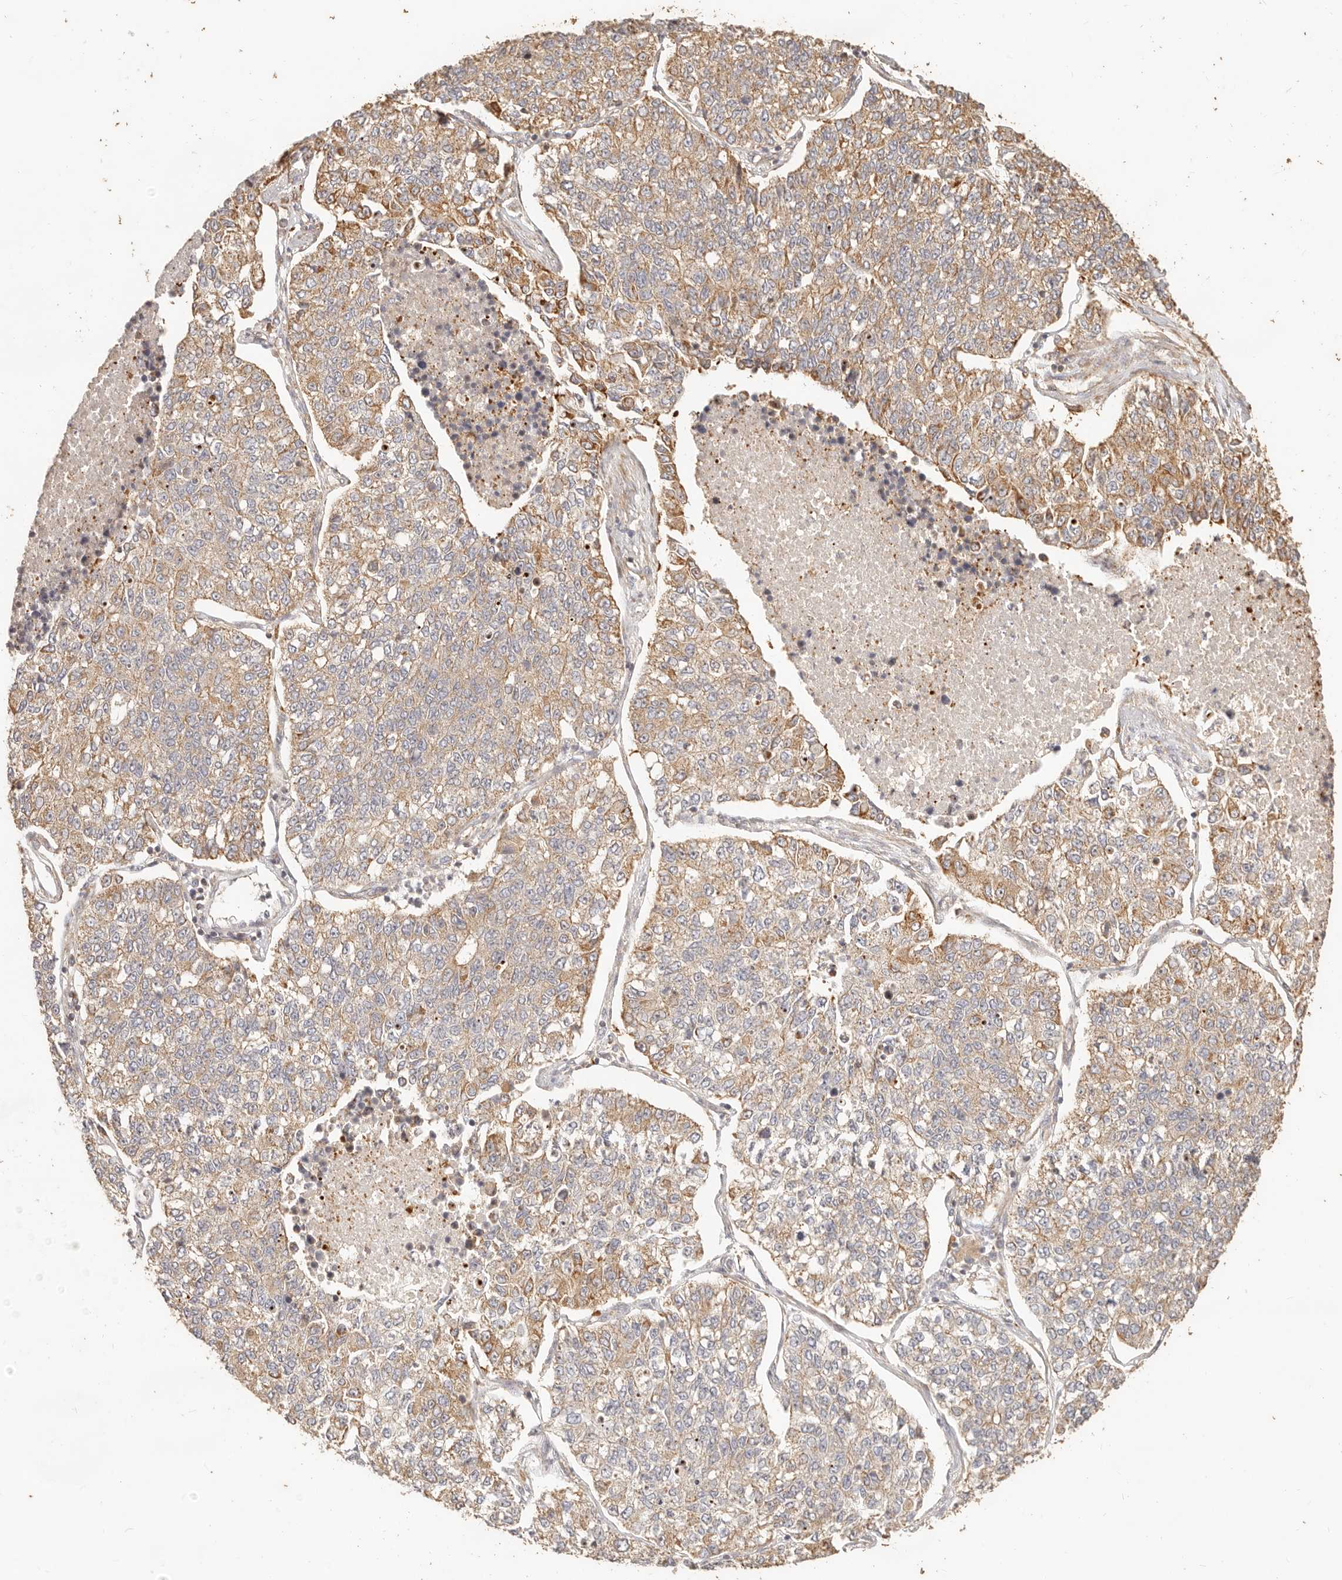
{"staining": {"intensity": "moderate", "quantity": ">75%", "location": "cytoplasmic/membranous"}, "tissue": "lung cancer", "cell_type": "Tumor cells", "image_type": "cancer", "snomed": [{"axis": "morphology", "description": "Adenocarcinoma, NOS"}, {"axis": "topography", "description": "Lung"}], "caption": "DAB (3,3'-diaminobenzidine) immunohistochemical staining of adenocarcinoma (lung) reveals moderate cytoplasmic/membranous protein expression in approximately >75% of tumor cells.", "gene": "PTPN22", "patient": {"sex": "male", "age": 49}}